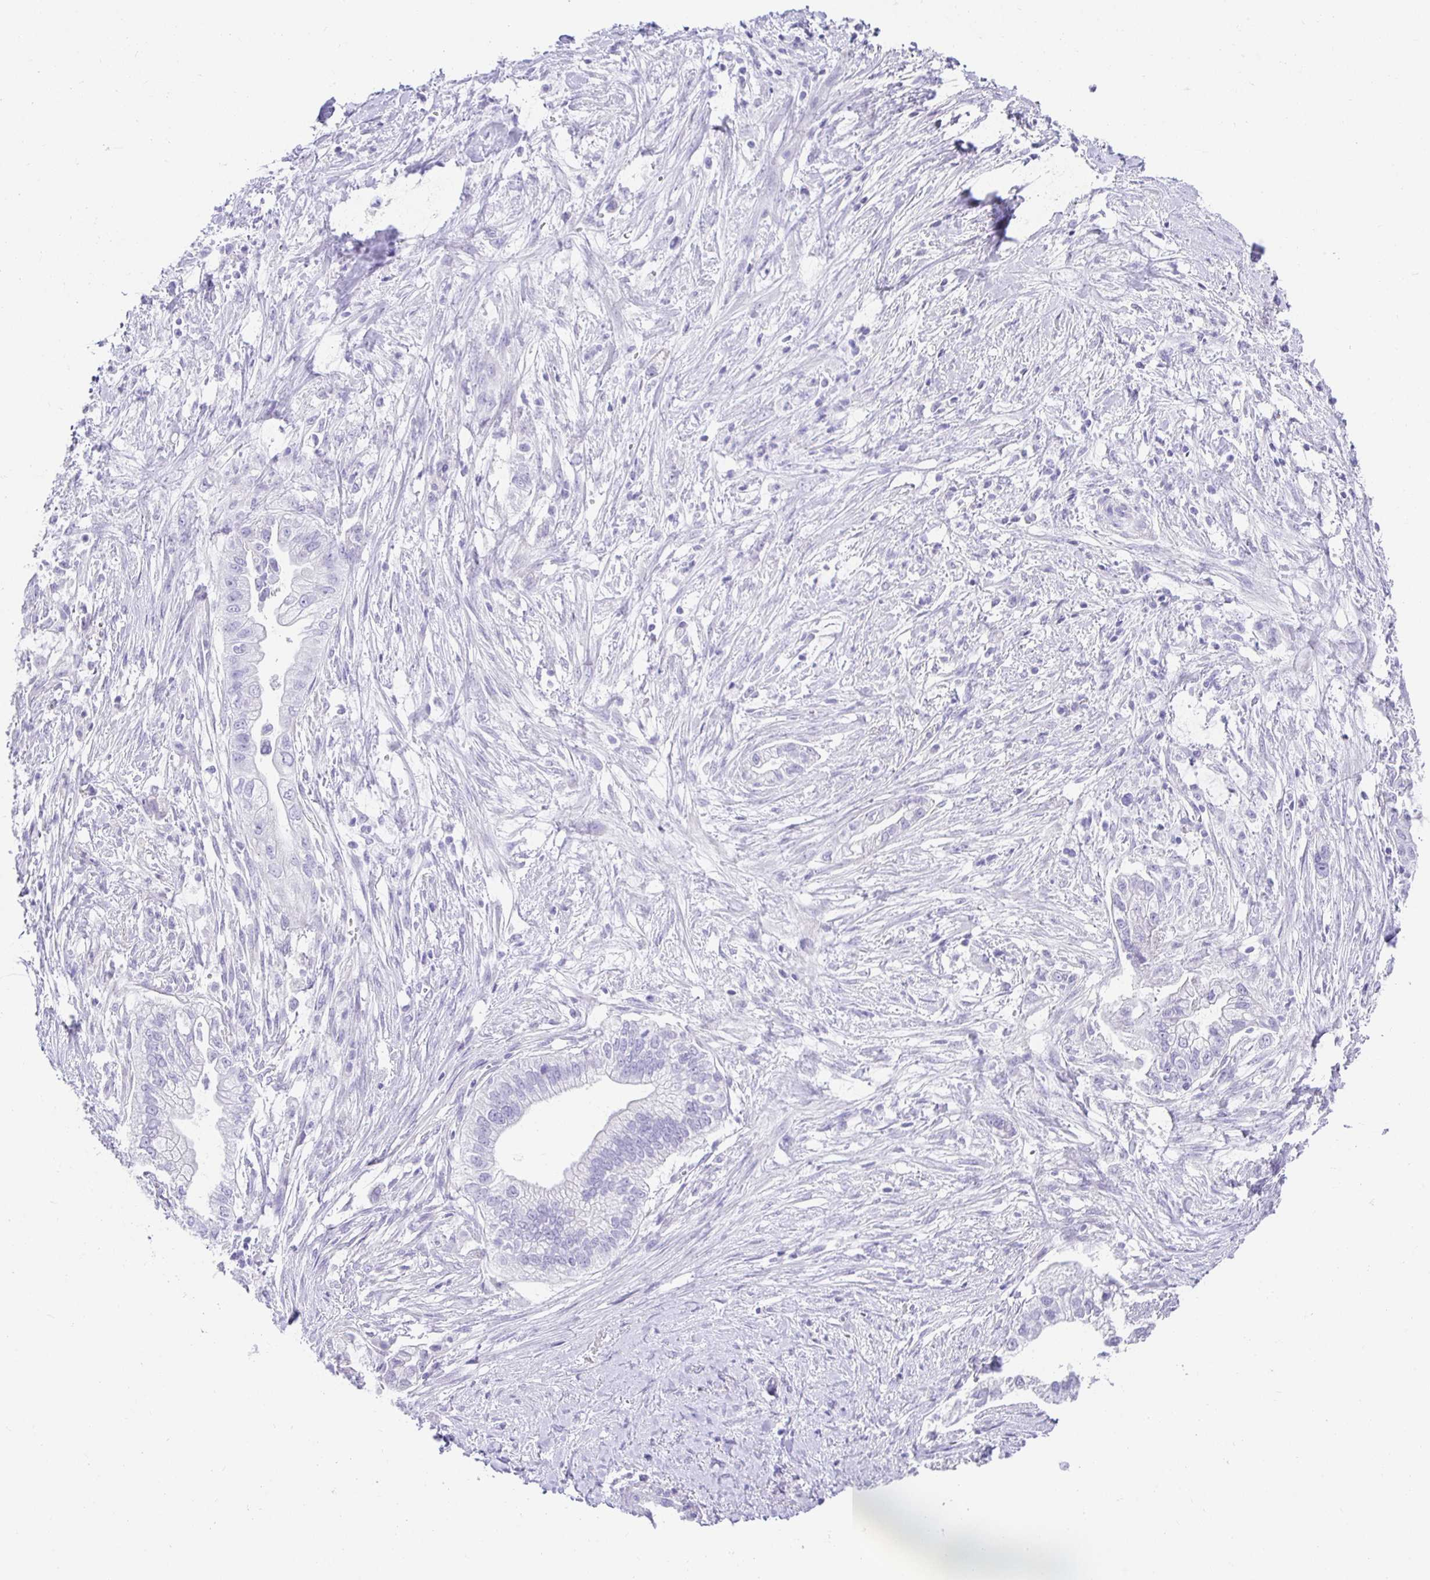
{"staining": {"intensity": "negative", "quantity": "none", "location": "none"}, "tissue": "pancreatic cancer", "cell_type": "Tumor cells", "image_type": "cancer", "snomed": [{"axis": "morphology", "description": "Adenocarcinoma, NOS"}, {"axis": "topography", "description": "Pancreas"}], "caption": "Immunohistochemistry (IHC) micrograph of neoplastic tissue: adenocarcinoma (pancreatic) stained with DAB (3,3'-diaminobenzidine) shows no significant protein expression in tumor cells. (Brightfield microscopy of DAB (3,3'-diaminobenzidine) immunohistochemistry (IHC) at high magnification).", "gene": "CHAT", "patient": {"sex": "male", "age": 70}}